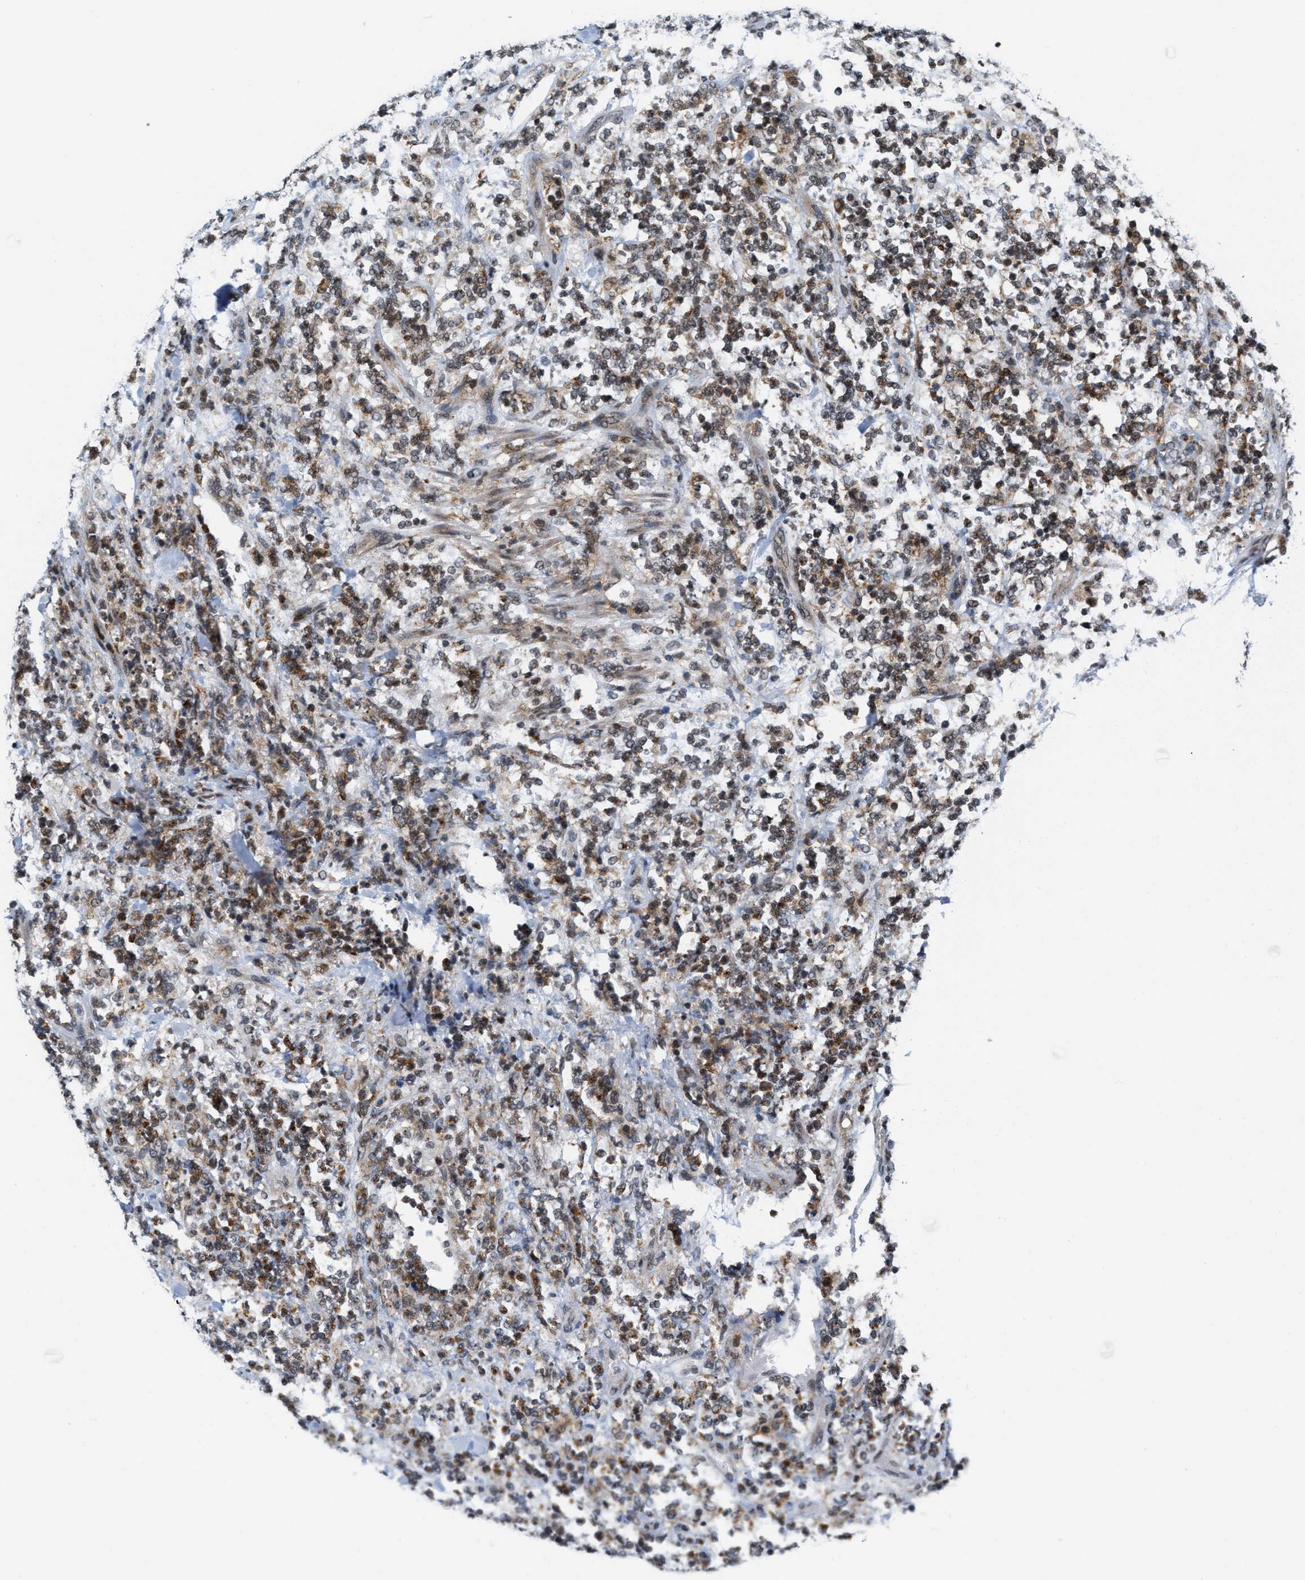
{"staining": {"intensity": "moderate", "quantity": "25%-75%", "location": "cytoplasmic/membranous,nuclear"}, "tissue": "lymphoma", "cell_type": "Tumor cells", "image_type": "cancer", "snomed": [{"axis": "morphology", "description": "Malignant lymphoma, non-Hodgkin's type, High grade"}, {"axis": "topography", "description": "Soft tissue"}], "caption": "A histopathology image of human lymphoma stained for a protein shows moderate cytoplasmic/membranous and nuclear brown staining in tumor cells.", "gene": "ANKRD6", "patient": {"sex": "male", "age": 18}}